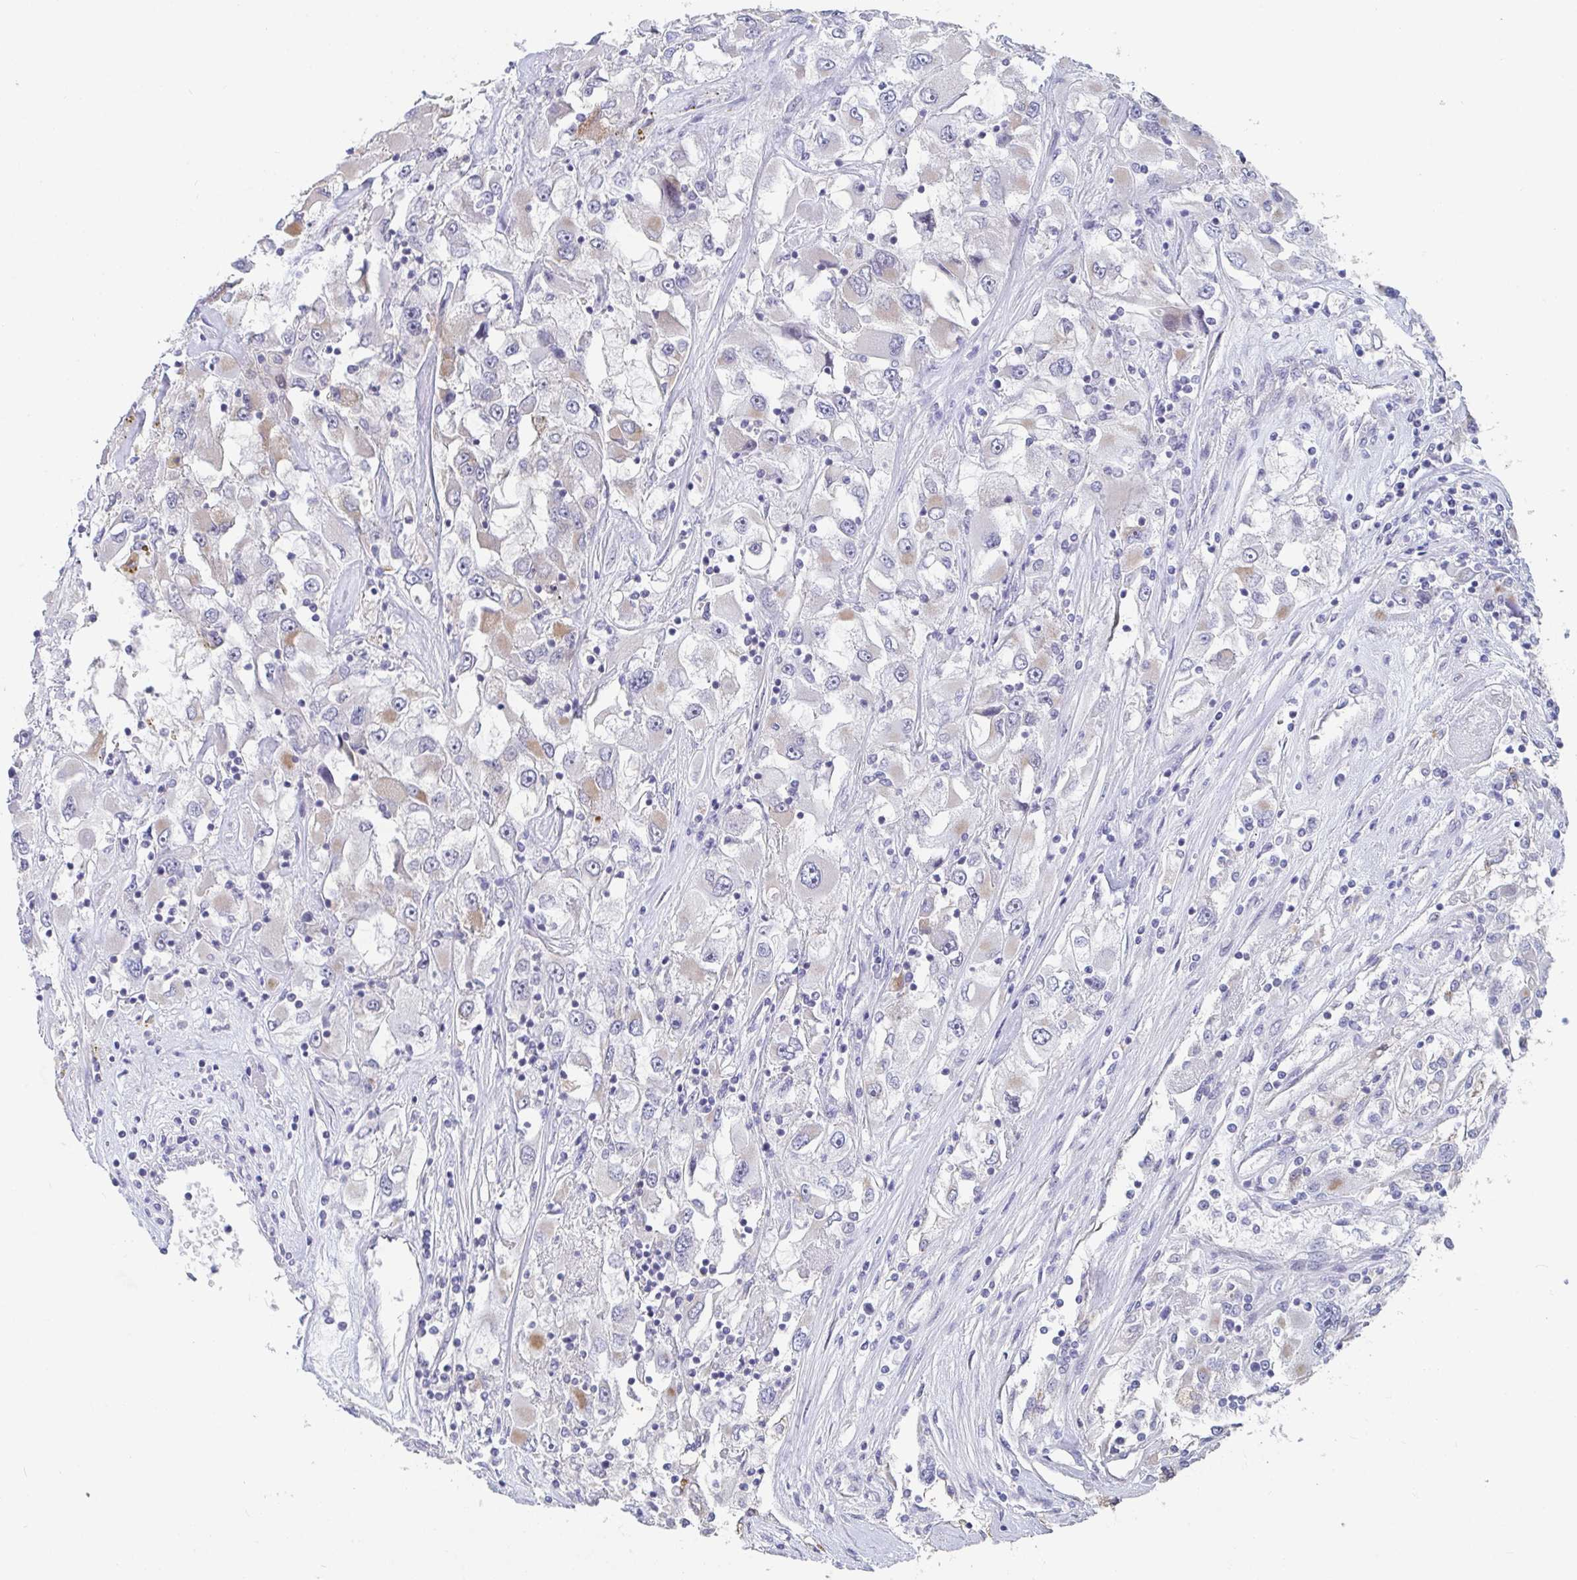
{"staining": {"intensity": "weak", "quantity": "<25%", "location": "cytoplasmic/membranous"}, "tissue": "renal cancer", "cell_type": "Tumor cells", "image_type": "cancer", "snomed": [{"axis": "morphology", "description": "Adenocarcinoma, NOS"}, {"axis": "topography", "description": "Kidney"}], "caption": "Protein analysis of renal cancer (adenocarcinoma) reveals no significant expression in tumor cells.", "gene": "FAM156B", "patient": {"sex": "female", "age": 52}}